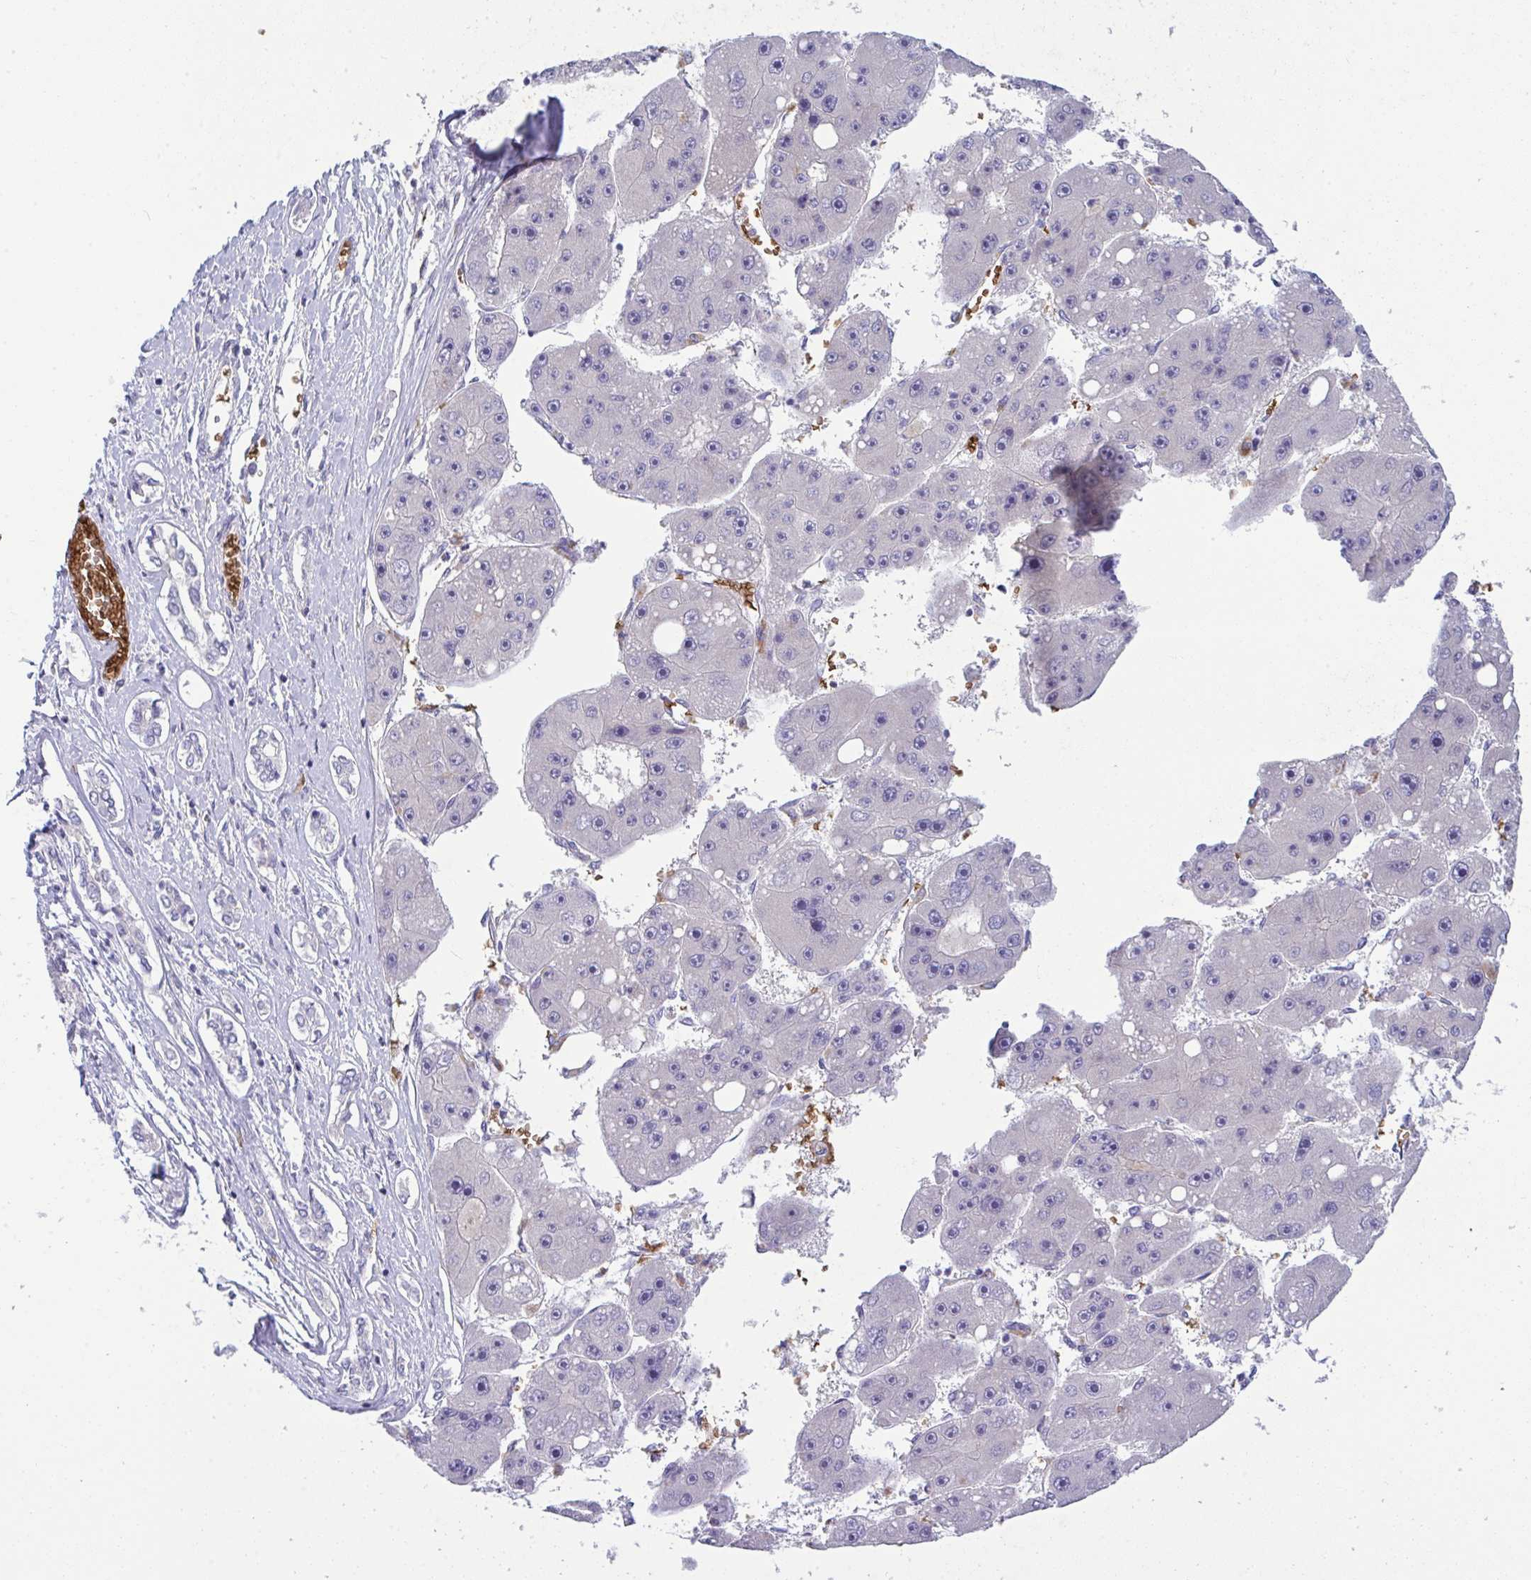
{"staining": {"intensity": "negative", "quantity": "none", "location": "none"}, "tissue": "liver cancer", "cell_type": "Tumor cells", "image_type": "cancer", "snomed": [{"axis": "morphology", "description": "Carcinoma, Hepatocellular, NOS"}, {"axis": "topography", "description": "Liver"}], "caption": "High magnification brightfield microscopy of liver hepatocellular carcinoma stained with DAB (brown) and counterstained with hematoxylin (blue): tumor cells show no significant positivity.", "gene": "SPTB", "patient": {"sex": "female", "age": 61}}